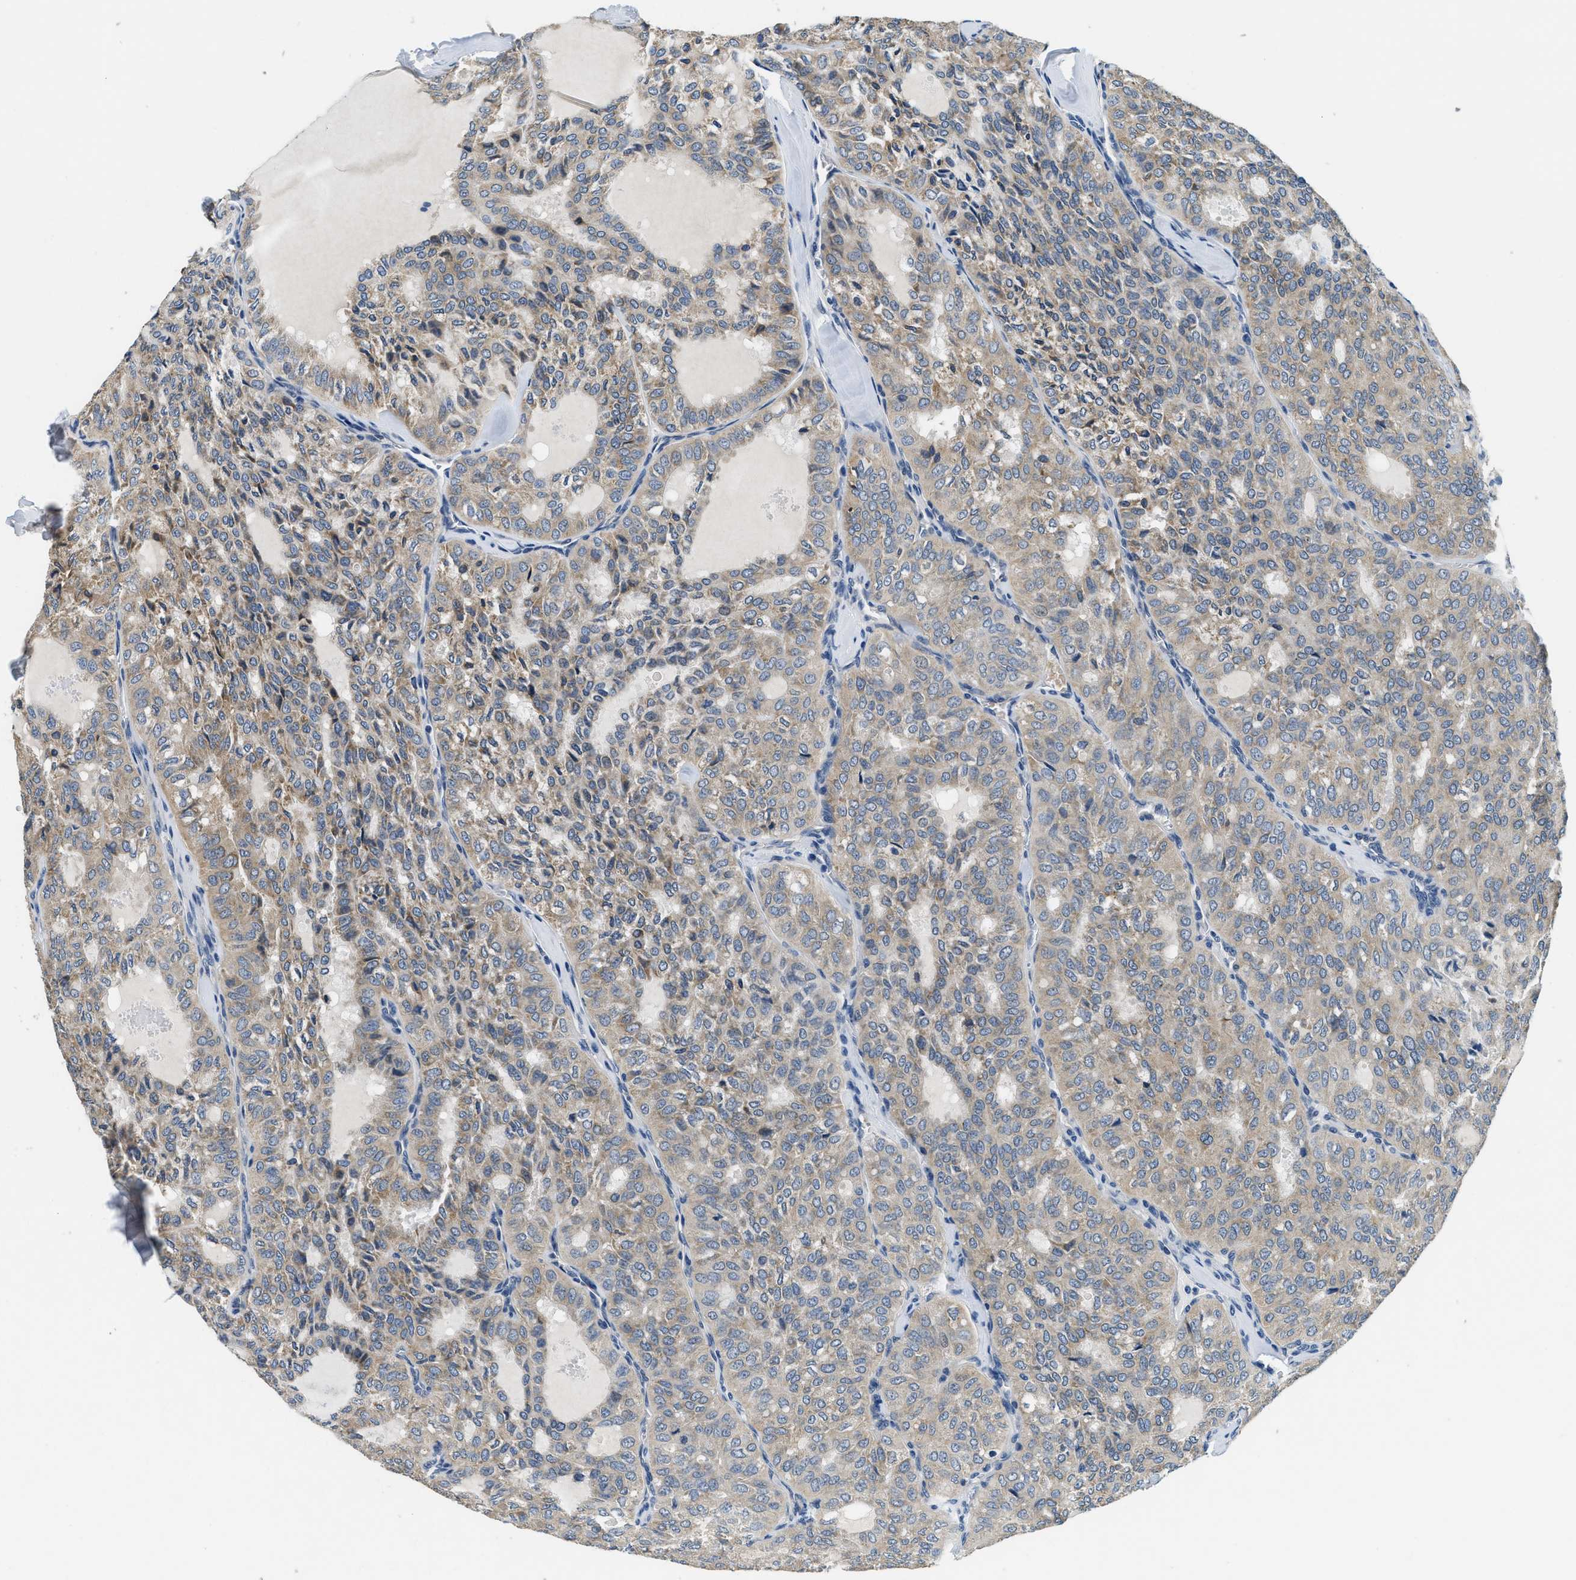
{"staining": {"intensity": "moderate", "quantity": "25%-75%", "location": "cytoplasmic/membranous"}, "tissue": "thyroid cancer", "cell_type": "Tumor cells", "image_type": "cancer", "snomed": [{"axis": "morphology", "description": "Follicular adenoma carcinoma, NOS"}, {"axis": "topography", "description": "Thyroid gland"}], "caption": "Follicular adenoma carcinoma (thyroid) stained for a protein displays moderate cytoplasmic/membranous positivity in tumor cells.", "gene": "ALDH3A2", "patient": {"sex": "male", "age": 75}}